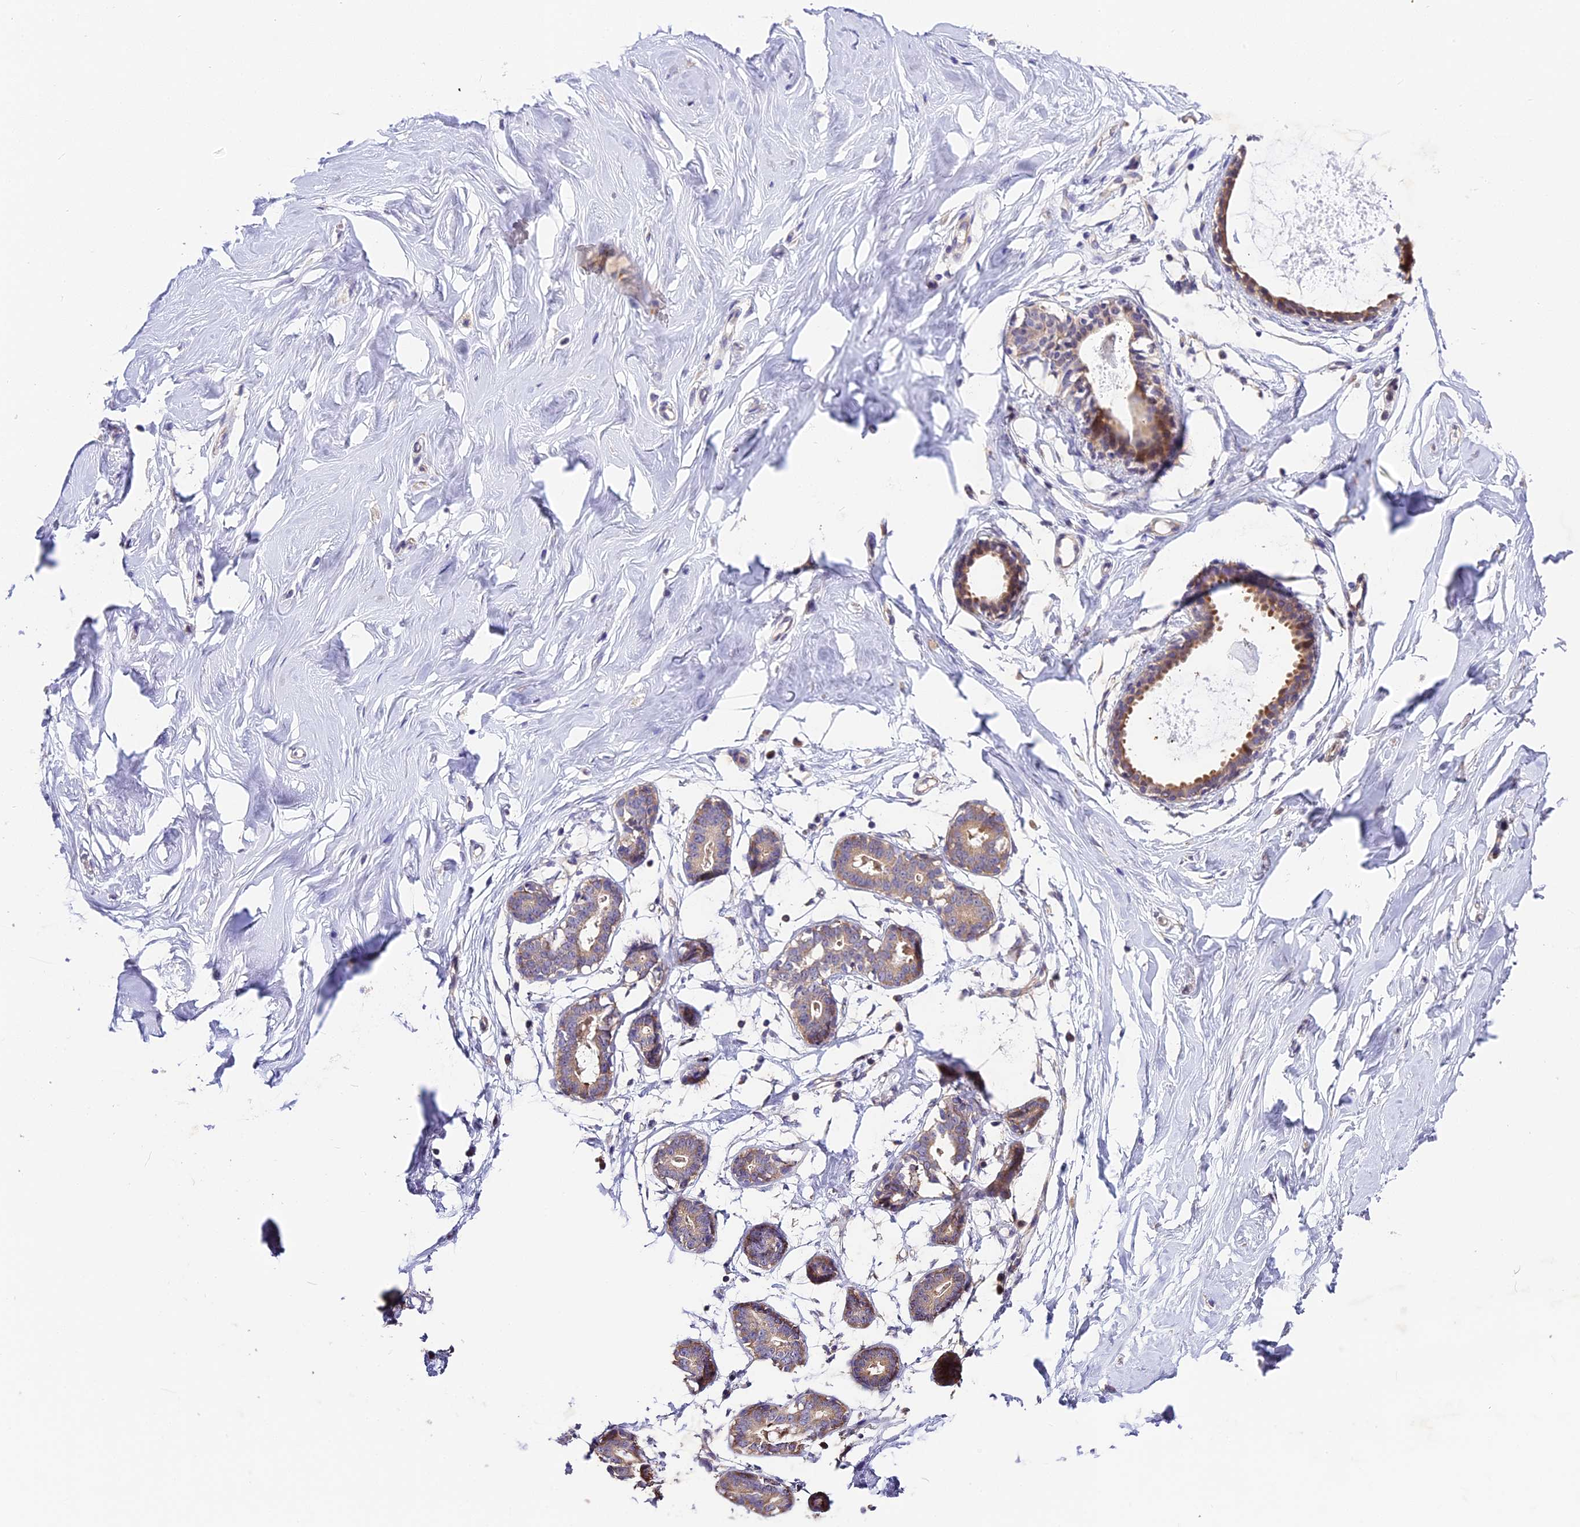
{"staining": {"intensity": "negative", "quantity": "none", "location": "none"}, "tissue": "breast", "cell_type": "Adipocytes", "image_type": "normal", "snomed": [{"axis": "morphology", "description": "Normal tissue, NOS"}, {"axis": "morphology", "description": "Adenoma, NOS"}, {"axis": "topography", "description": "Breast"}], "caption": "A high-resolution image shows immunohistochemistry (IHC) staining of benign breast, which exhibits no significant staining in adipocytes.", "gene": "BSCL2", "patient": {"sex": "female", "age": 23}}